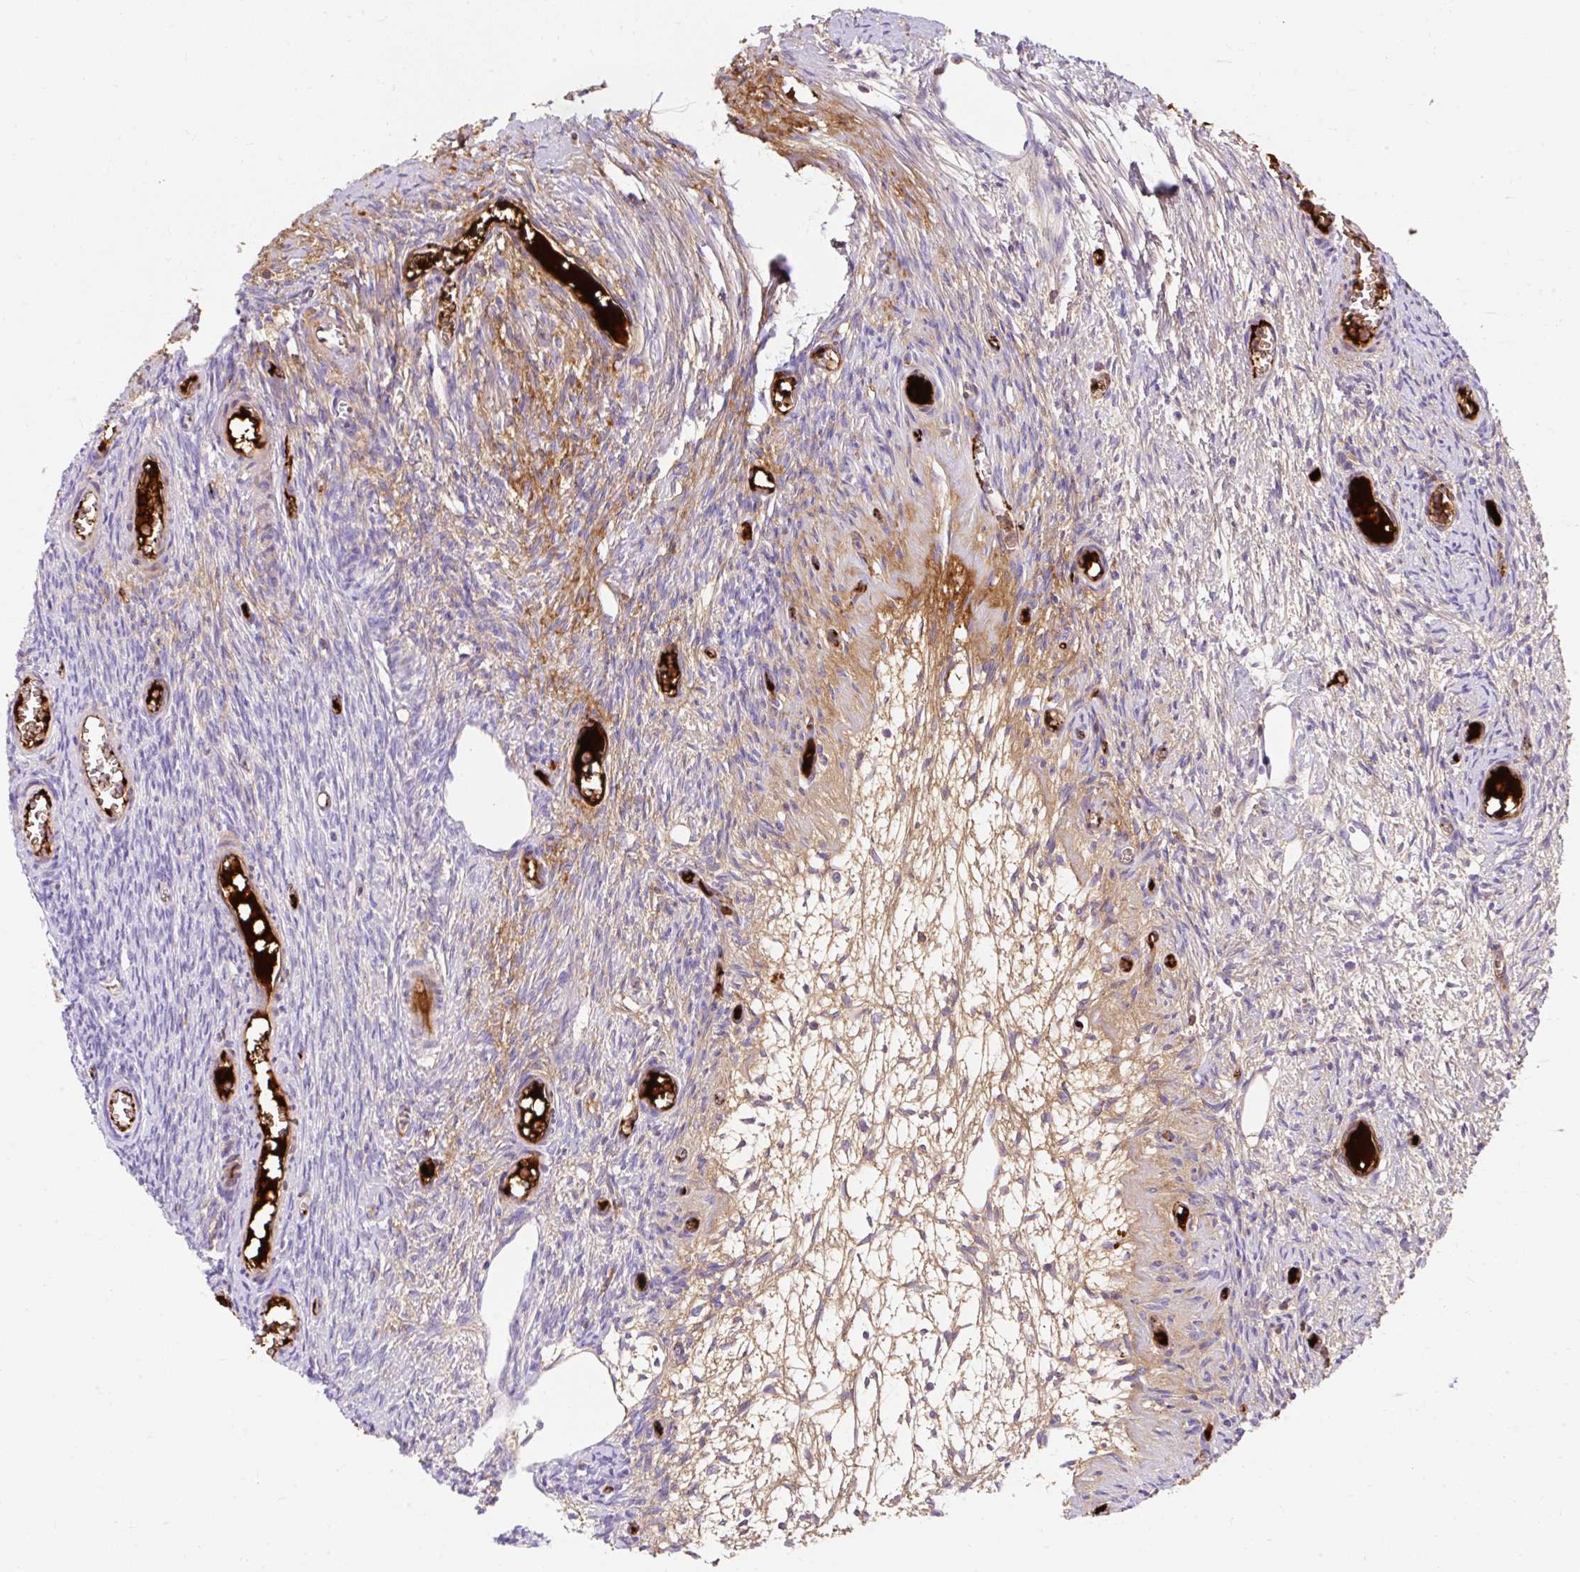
{"staining": {"intensity": "negative", "quantity": "none", "location": "none"}, "tissue": "ovary", "cell_type": "Ovarian stroma cells", "image_type": "normal", "snomed": [{"axis": "morphology", "description": "Normal tissue, NOS"}, {"axis": "topography", "description": "Ovary"}], "caption": "There is no significant staining in ovarian stroma cells of ovary. The staining was performed using DAB to visualize the protein expression in brown, while the nuclei were stained in blue with hematoxylin (Magnification: 20x).", "gene": "APOC2", "patient": {"sex": "female", "age": 44}}